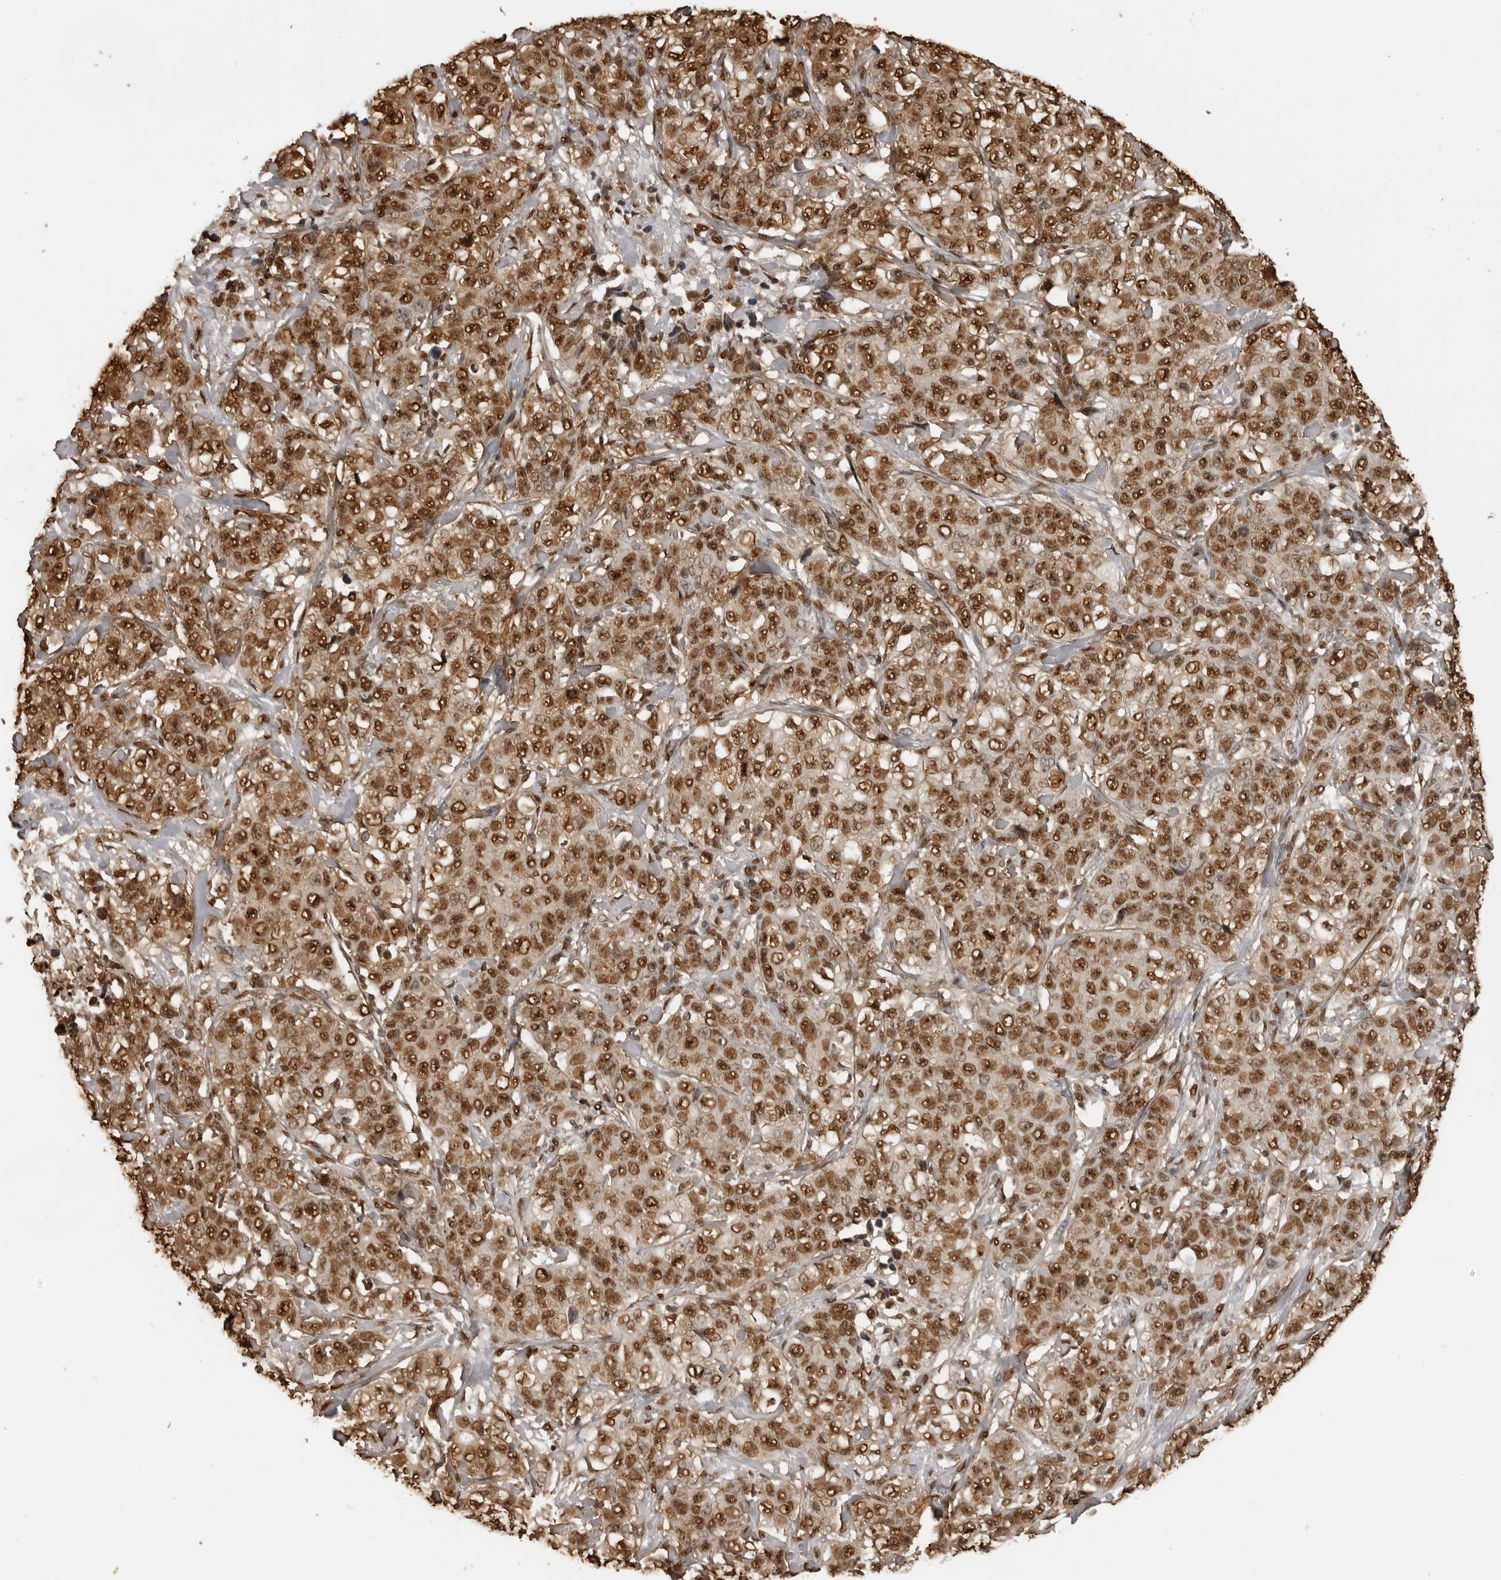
{"staining": {"intensity": "strong", "quantity": ">75%", "location": "nuclear"}, "tissue": "stomach cancer", "cell_type": "Tumor cells", "image_type": "cancer", "snomed": [{"axis": "morphology", "description": "Adenocarcinoma, NOS"}, {"axis": "topography", "description": "Stomach"}], "caption": "Stomach adenocarcinoma stained with IHC shows strong nuclear expression in approximately >75% of tumor cells. Nuclei are stained in blue.", "gene": "ZFP91", "patient": {"sex": "male", "age": 48}}